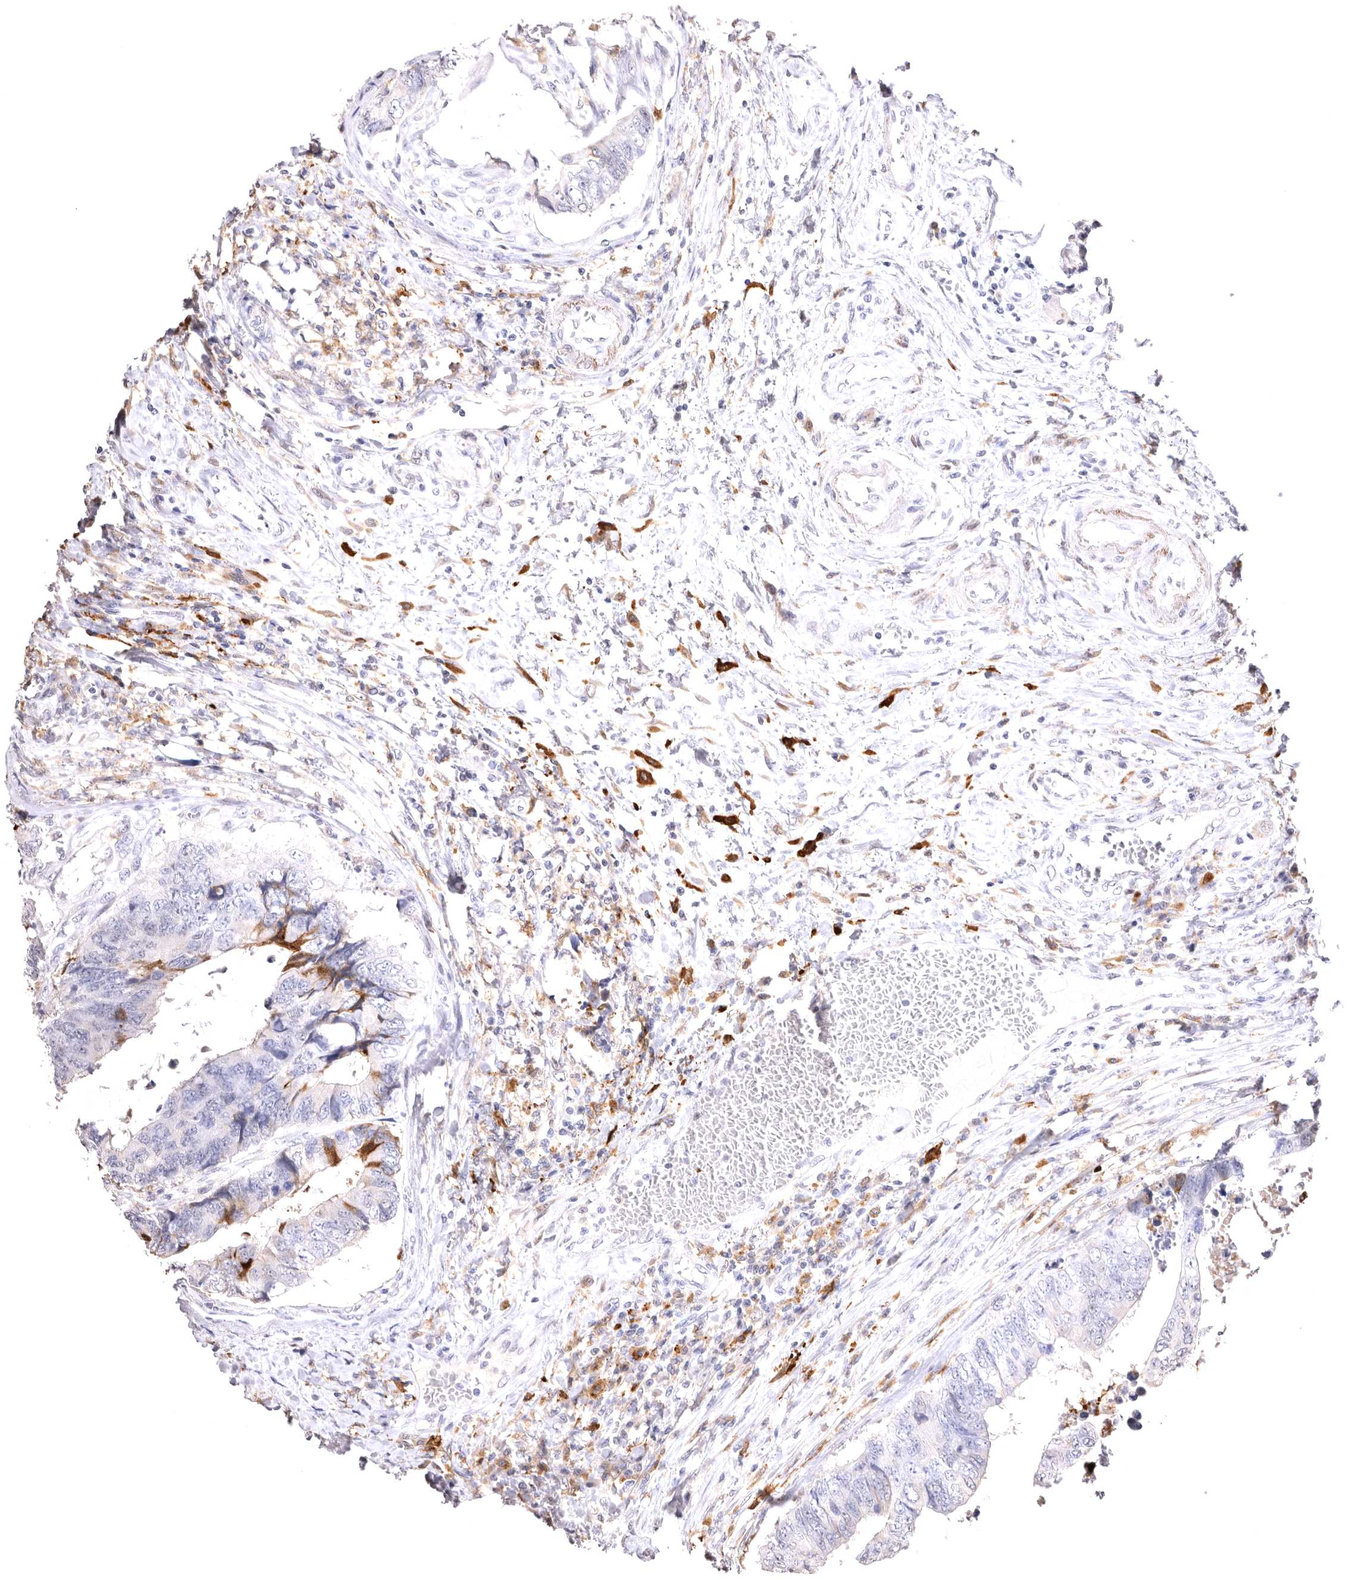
{"staining": {"intensity": "moderate", "quantity": "<25%", "location": "cytoplasmic/membranous"}, "tissue": "colorectal cancer", "cell_type": "Tumor cells", "image_type": "cancer", "snomed": [{"axis": "morphology", "description": "Adenocarcinoma, NOS"}, {"axis": "topography", "description": "Rectum"}], "caption": "A low amount of moderate cytoplasmic/membranous expression is present in about <25% of tumor cells in colorectal cancer tissue. The staining was performed using DAB (3,3'-diaminobenzidine), with brown indicating positive protein expression. Nuclei are stained blue with hematoxylin.", "gene": "VPS45", "patient": {"sex": "male", "age": 84}}